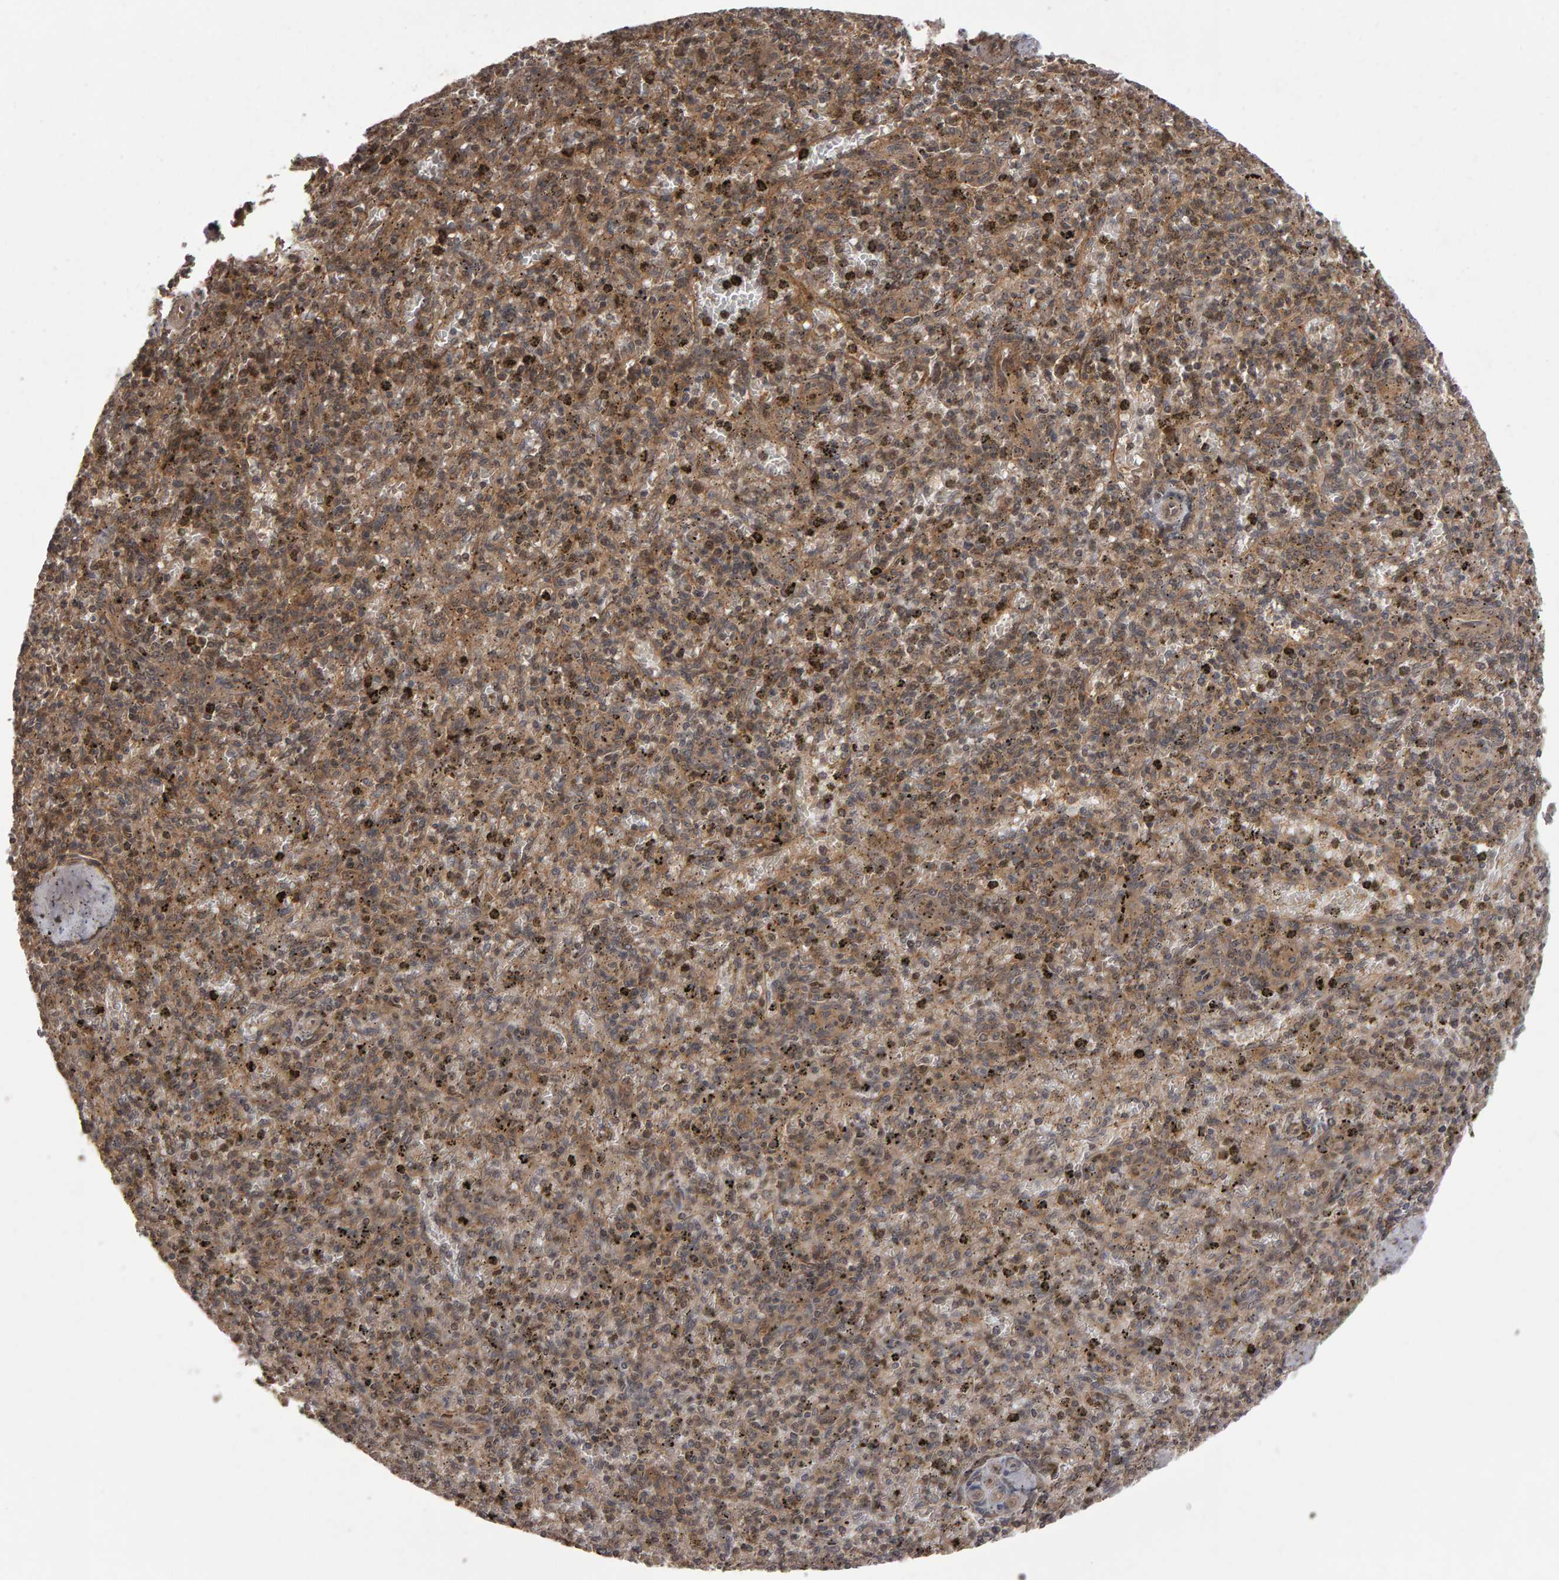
{"staining": {"intensity": "moderate", "quantity": ">75%", "location": "cytoplasmic/membranous"}, "tissue": "spleen", "cell_type": "Cells in red pulp", "image_type": "normal", "snomed": [{"axis": "morphology", "description": "Normal tissue, NOS"}, {"axis": "topography", "description": "Spleen"}], "caption": "This is a micrograph of immunohistochemistry staining of benign spleen, which shows moderate positivity in the cytoplasmic/membranous of cells in red pulp.", "gene": "SCRIB", "patient": {"sex": "male", "age": 72}}